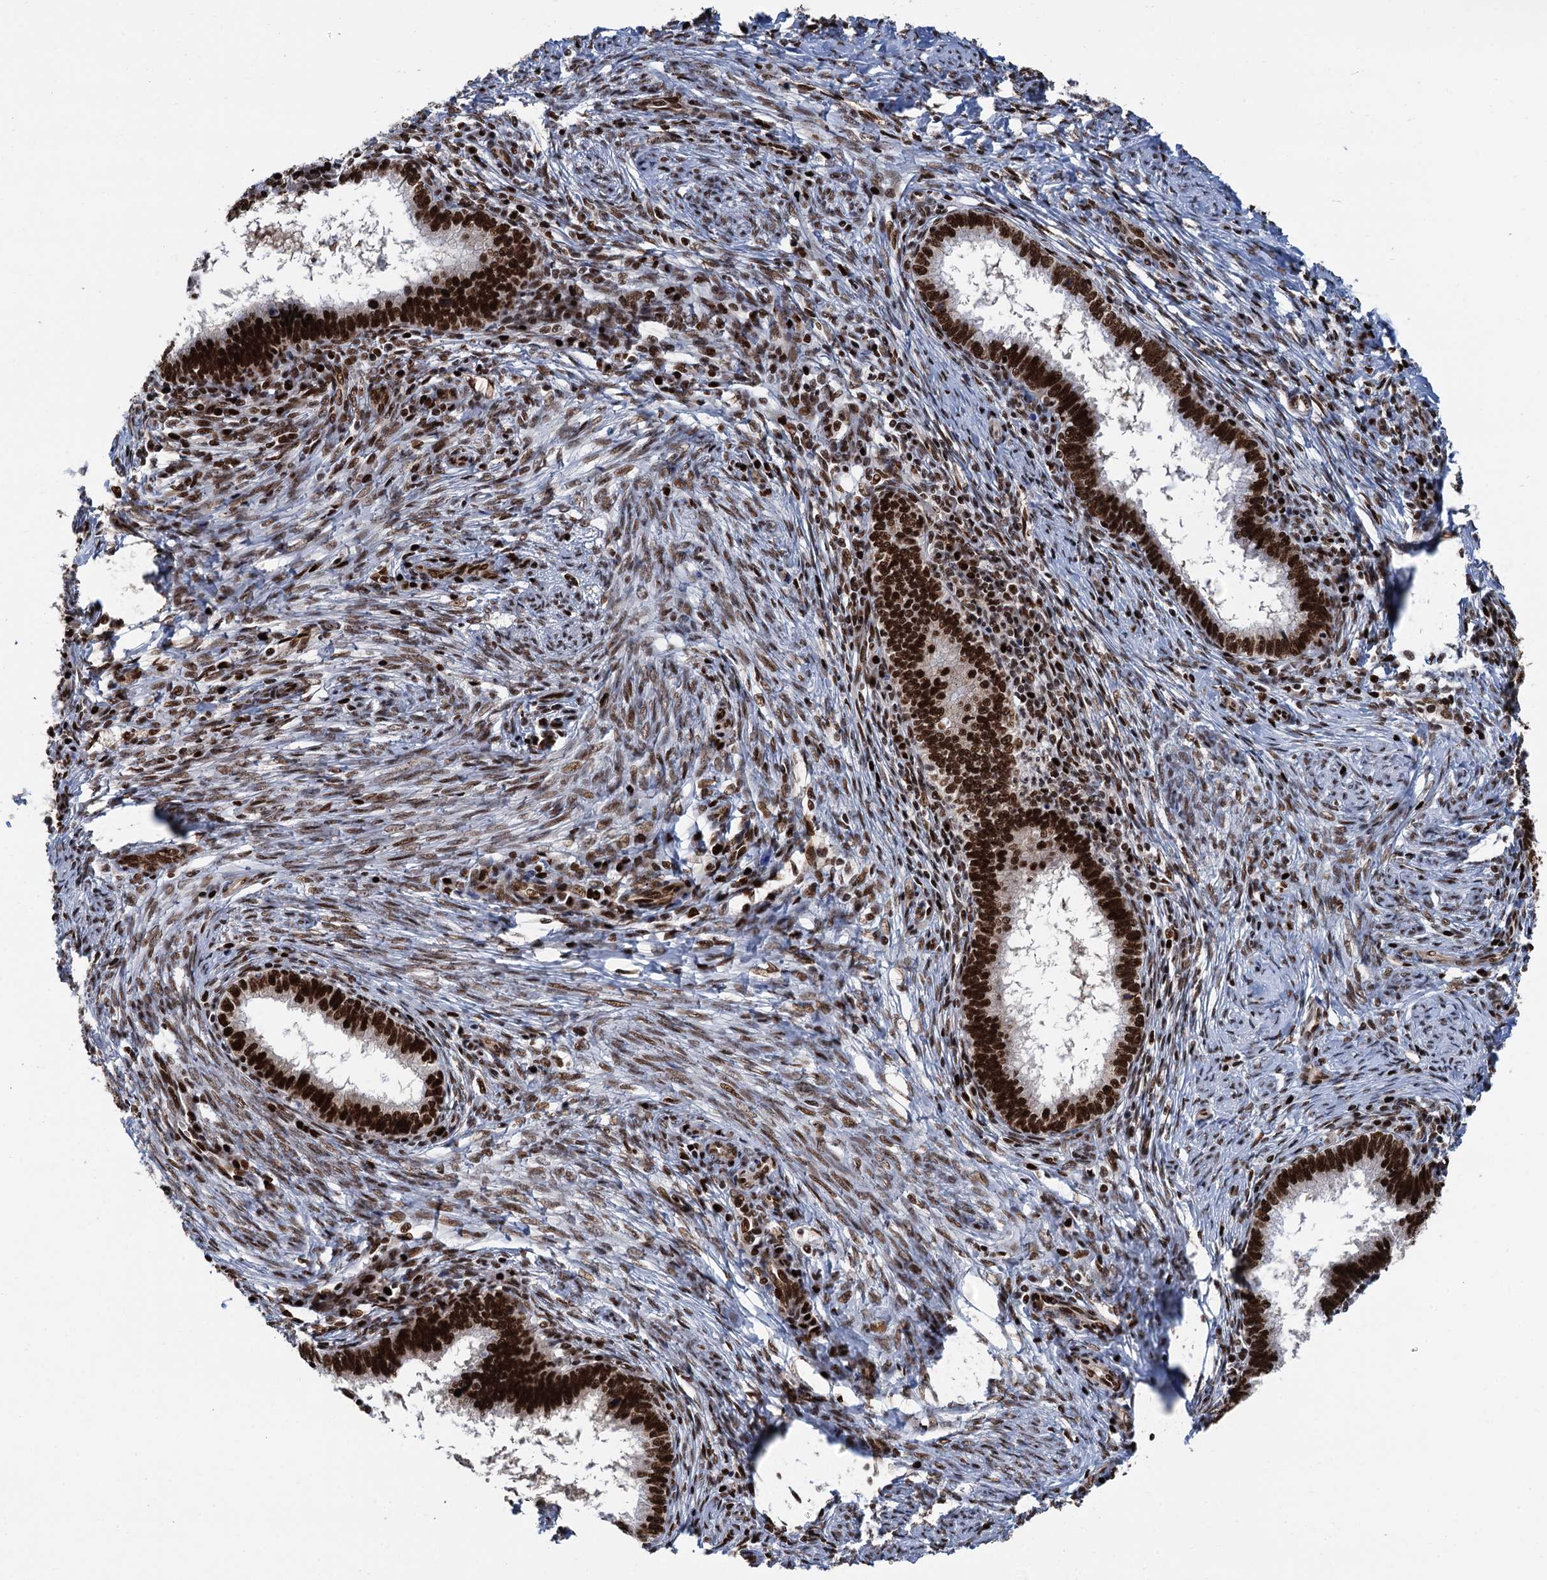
{"staining": {"intensity": "strong", "quantity": ">75%", "location": "nuclear"}, "tissue": "cervical cancer", "cell_type": "Tumor cells", "image_type": "cancer", "snomed": [{"axis": "morphology", "description": "Adenocarcinoma, NOS"}, {"axis": "topography", "description": "Cervix"}], "caption": "Cervical cancer (adenocarcinoma) tissue exhibits strong nuclear staining in about >75% of tumor cells (IHC, brightfield microscopy, high magnification).", "gene": "PPP4R1", "patient": {"sex": "female", "age": 36}}